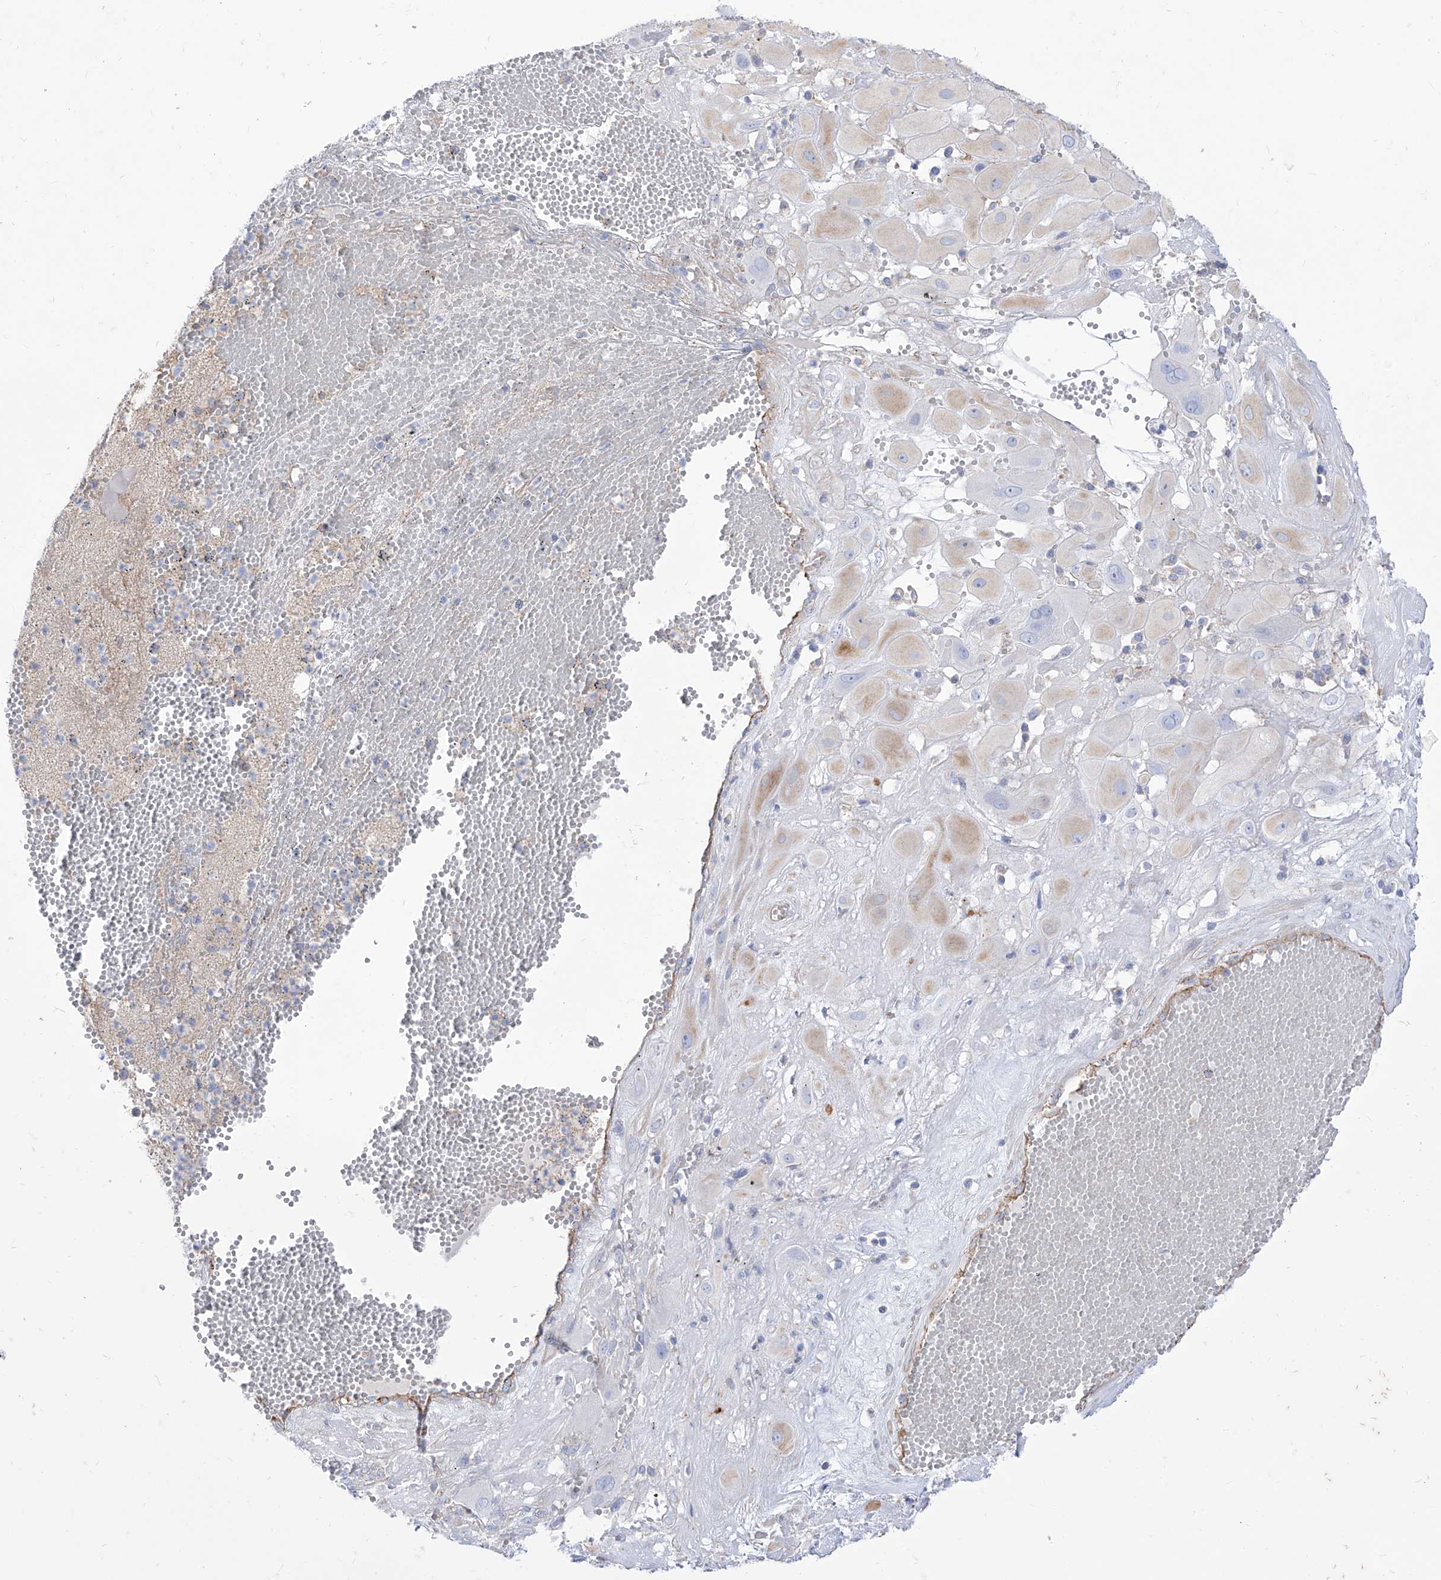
{"staining": {"intensity": "weak", "quantity": "<25%", "location": "cytoplasmic/membranous"}, "tissue": "cervical cancer", "cell_type": "Tumor cells", "image_type": "cancer", "snomed": [{"axis": "morphology", "description": "Squamous cell carcinoma, NOS"}, {"axis": "topography", "description": "Cervix"}], "caption": "Immunohistochemistry (IHC) histopathology image of human cervical cancer stained for a protein (brown), which demonstrates no positivity in tumor cells.", "gene": "C1orf74", "patient": {"sex": "female", "age": 34}}